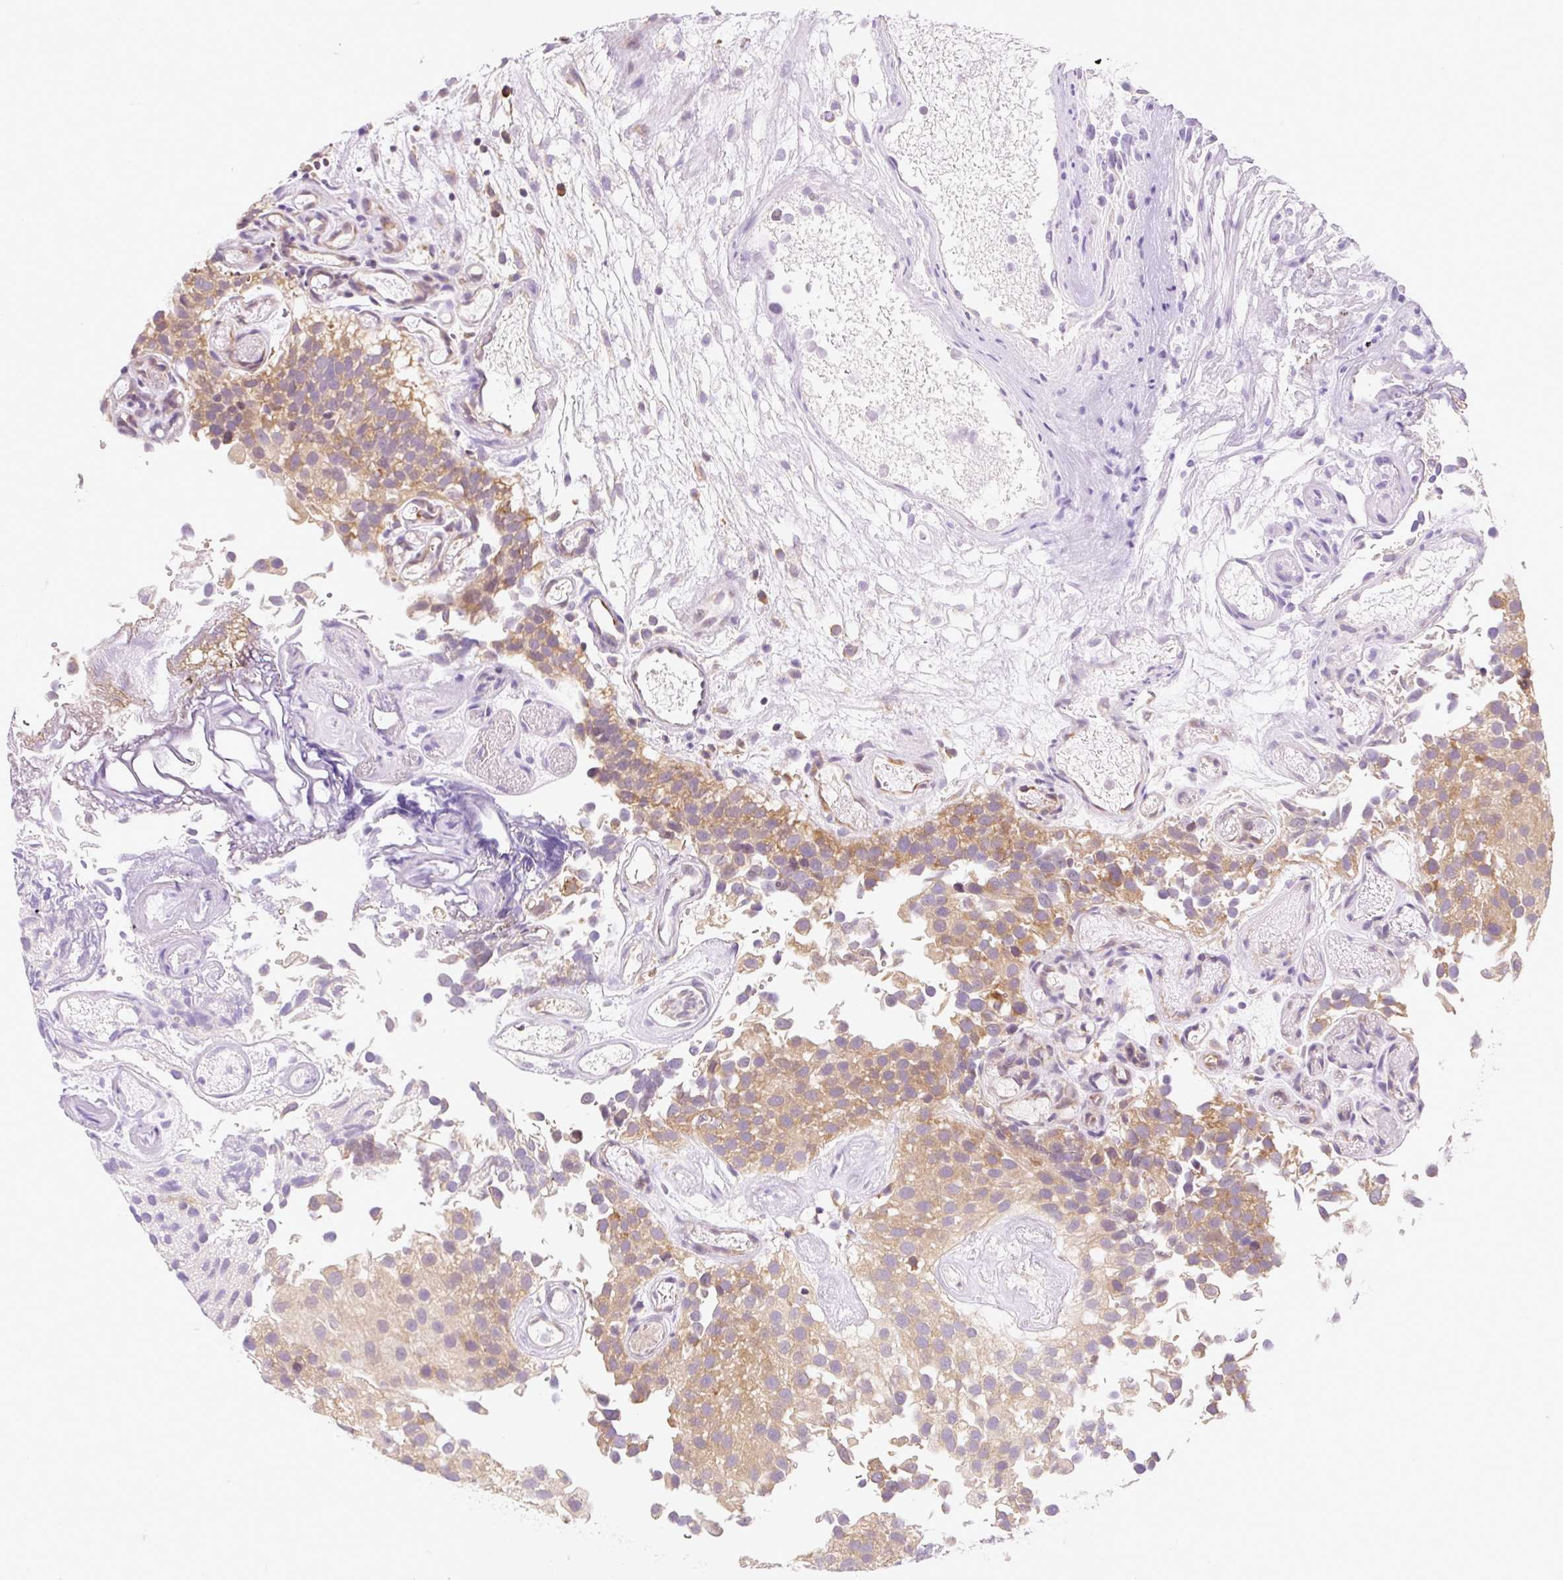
{"staining": {"intensity": "moderate", "quantity": ">75%", "location": "cytoplasmic/membranous"}, "tissue": "urothelial cancer", "cell_type": "Tumor cells", "image_type": "cancer", "snomed": [{"axis": "morphology", "description": "Urothelial carcinoma, NOS"}, {"axis": "topography", "description": "Urinary bladder"}], "caption": "The micrograph reveals immunohistochemical staining of transitional cell carcinoma. There is moderate cytoplasmic/membranous positivity is identified in approximately >75% of tumor cells.", "gene": "RPL18A", "patient": {"sex": "male", "age": 87}}